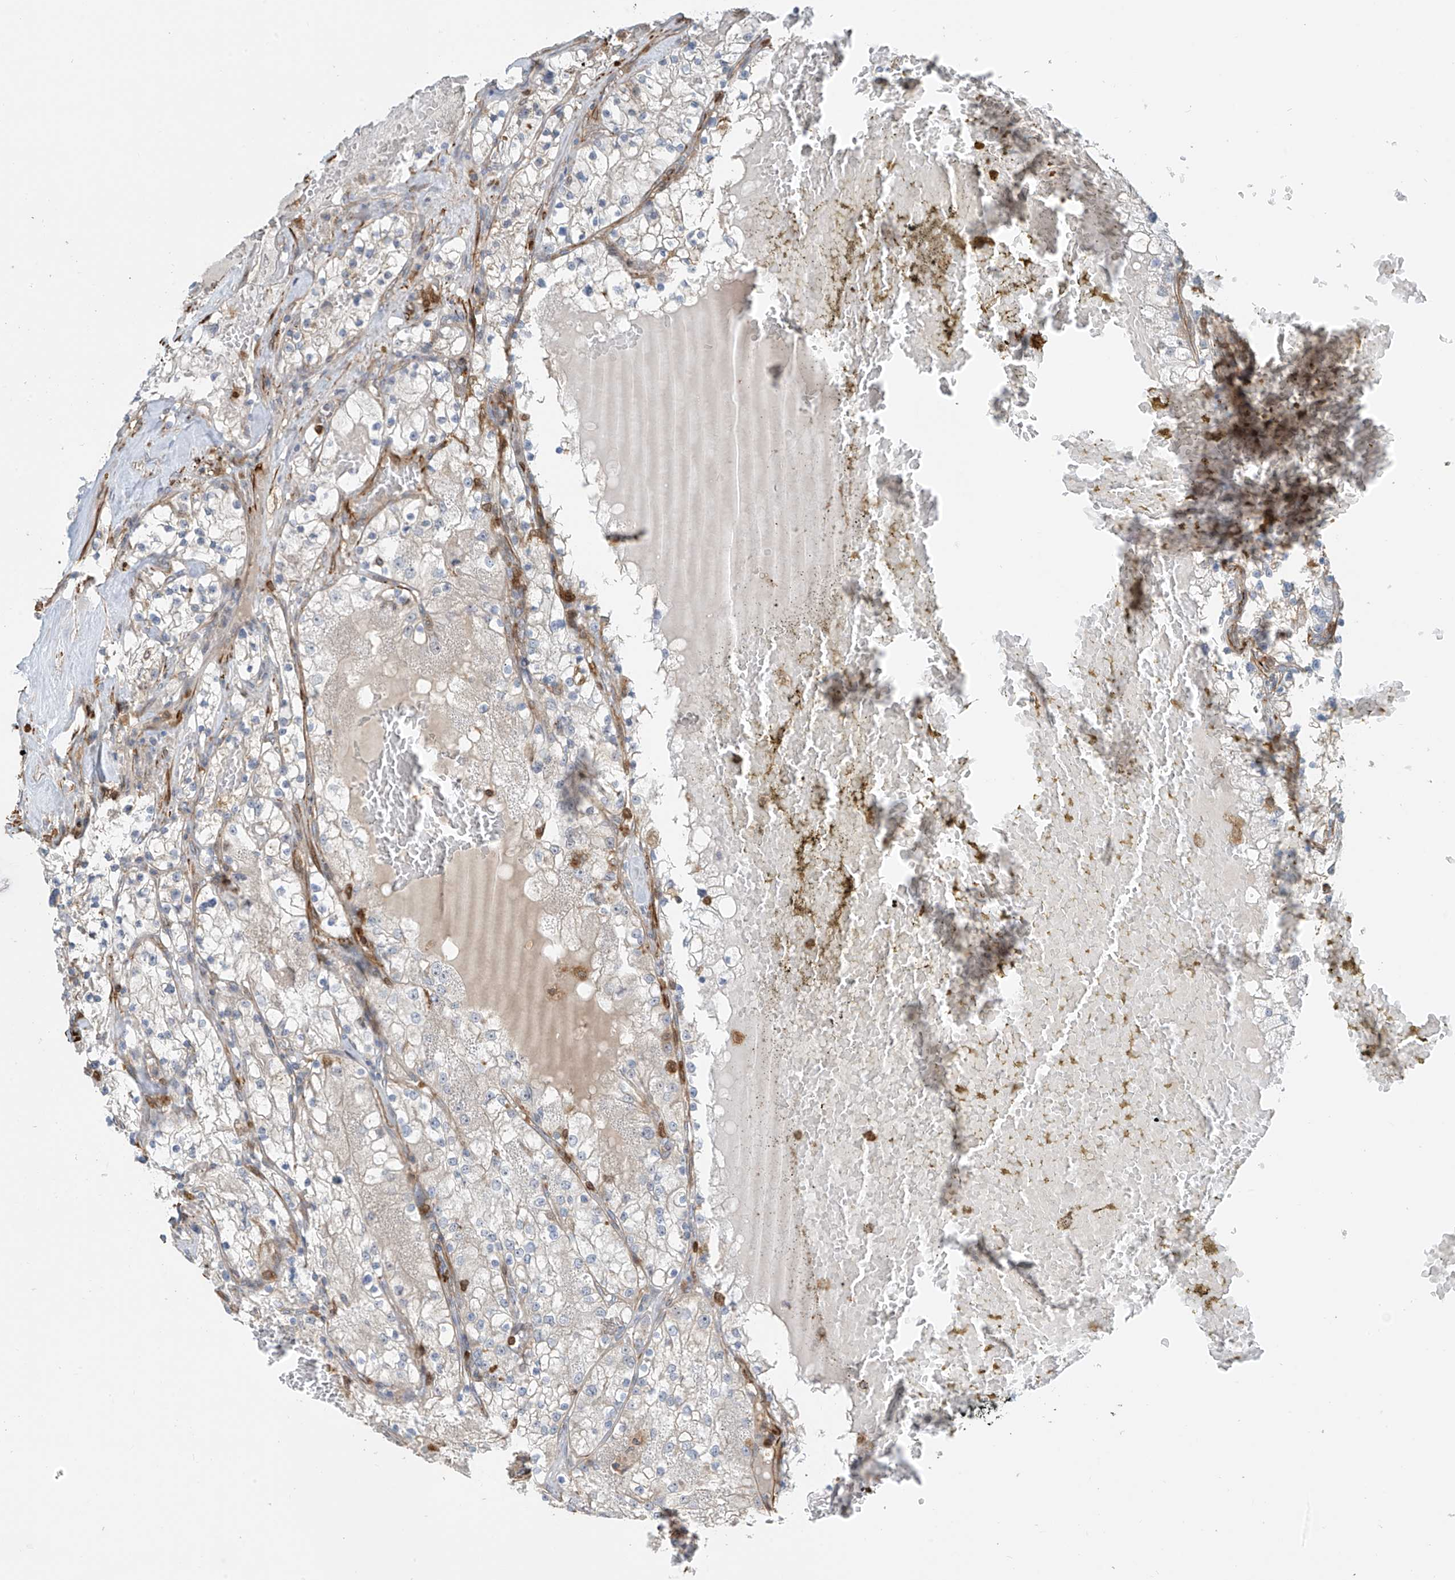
{"staining": {"intensity": "negative", "quantity": "none", "location": "none"}, "tissue": "renal cancer", "cell_type": "Tumor cells", "image_type": "cancer", "snomed": [{"axis": "morphology", "description": "Normal tissue, NOS"}, {"axis": "morphology", "description": "Adenocarcinoma, NOS"}, {"axis": "topography", "description": "Kidney"}], "caption": "Immunohistochemistry image of neoplastic tissue: renal adenocarcinoma stained with DAB (3,3'-diaminobenzidine) reveals no significant protein expression in tumor cells. (IHC, brightfield microscopy, high magnification).", "gene": "SH3BGRL3", "patient": {"sex": "male", "age": 68}}